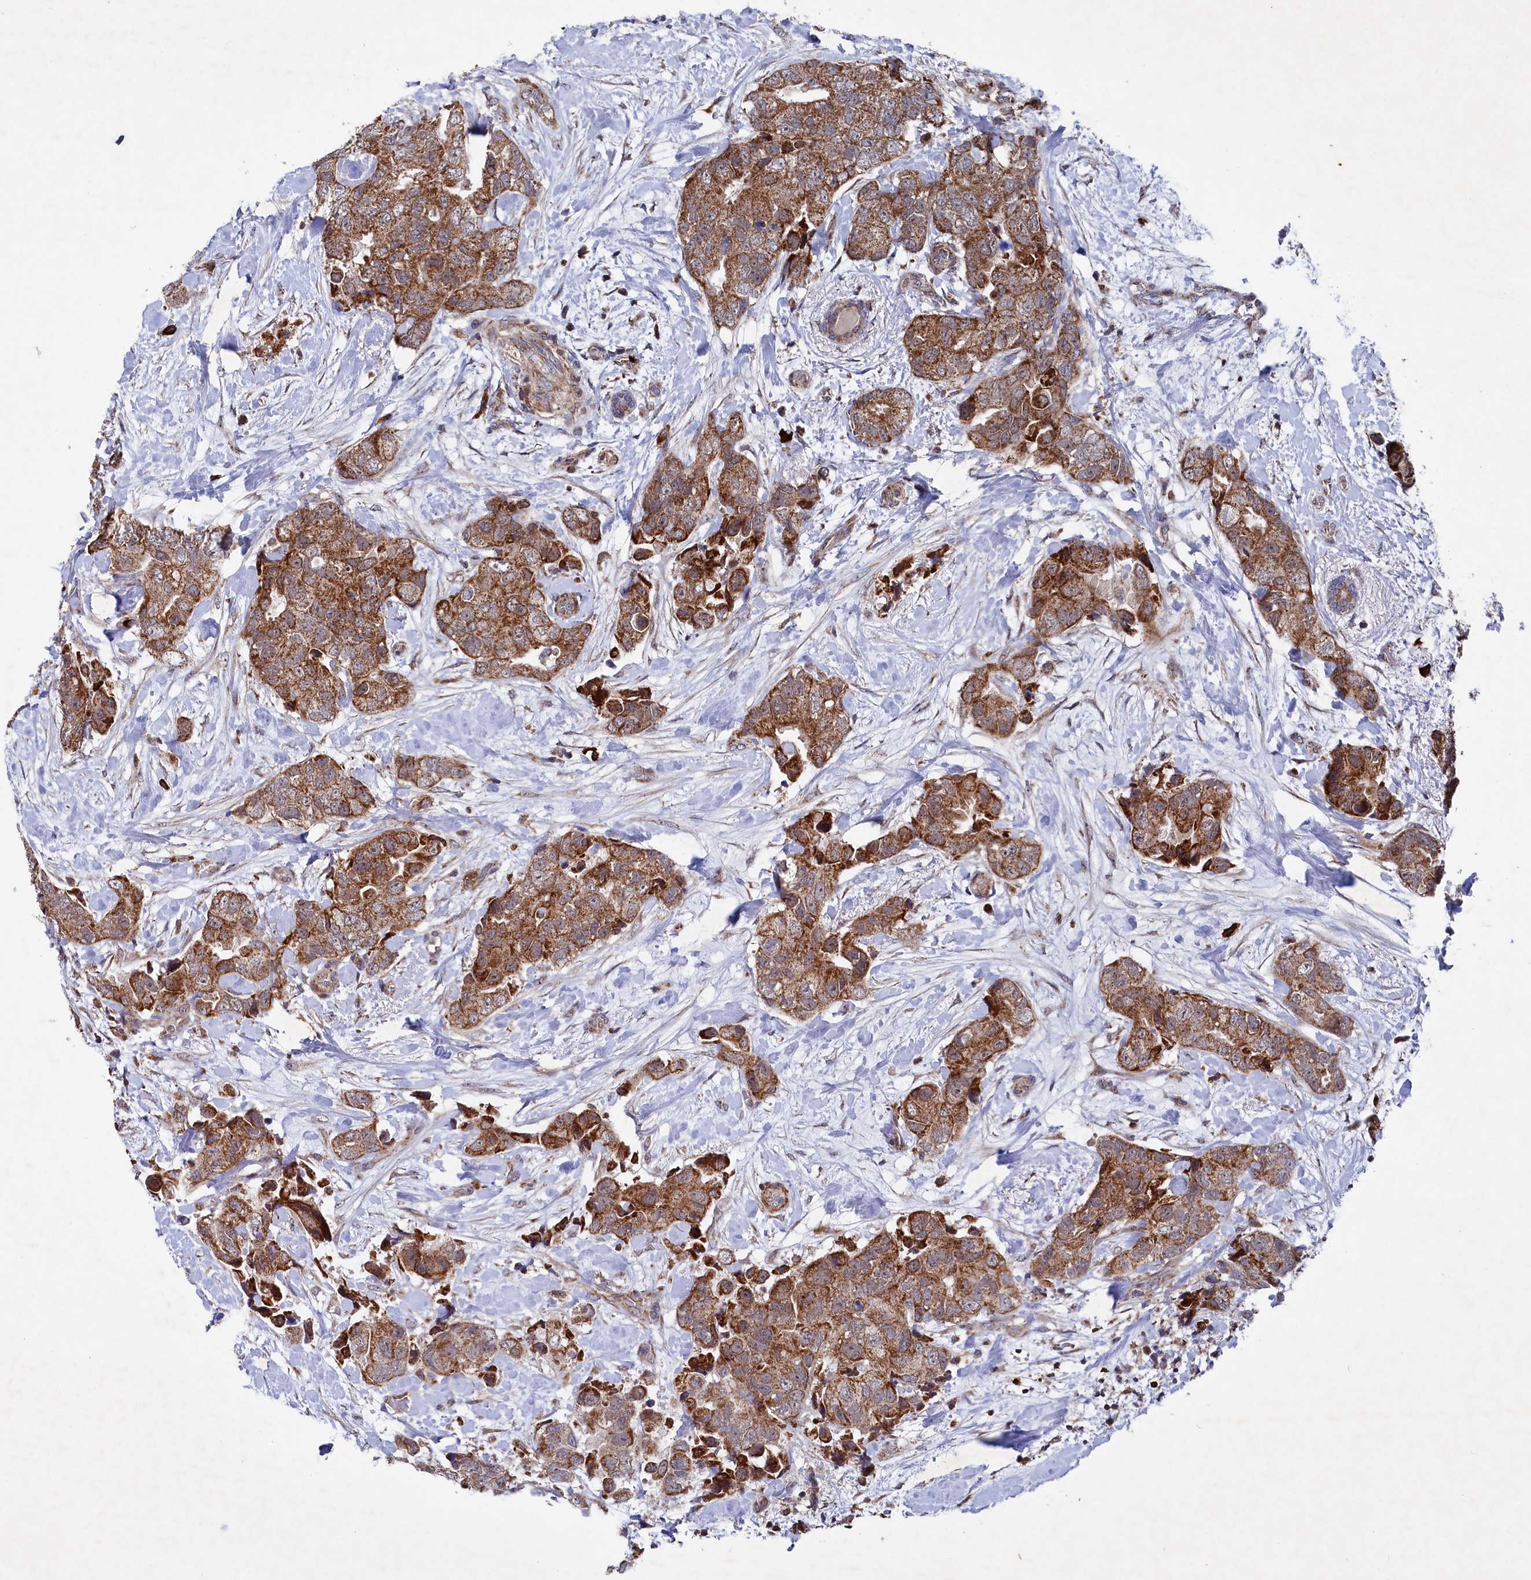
{"staining": {"intensity": "strong", "quantity": ">75%", "location": "cytoplasmic/membranous"}, "tissue": "breast cancer", "cell_type": "Tumor cells", "image_type": "cancer", "snomed": [{"axis": "morphology", "description": "Duct carcinoma"}, {"axis": "topography", "description": "Breast"}], "caption": "Tumor cells reveal high levels of strong cytoplasmic/membranous positivity in approximately >75% of cells in invasive ductal carcinoma (breast). (DAB IHC with brightfield microscopy, high magnification).", "gene": "CHCHD1", "patient": {"sex": "female", "age": 62}}